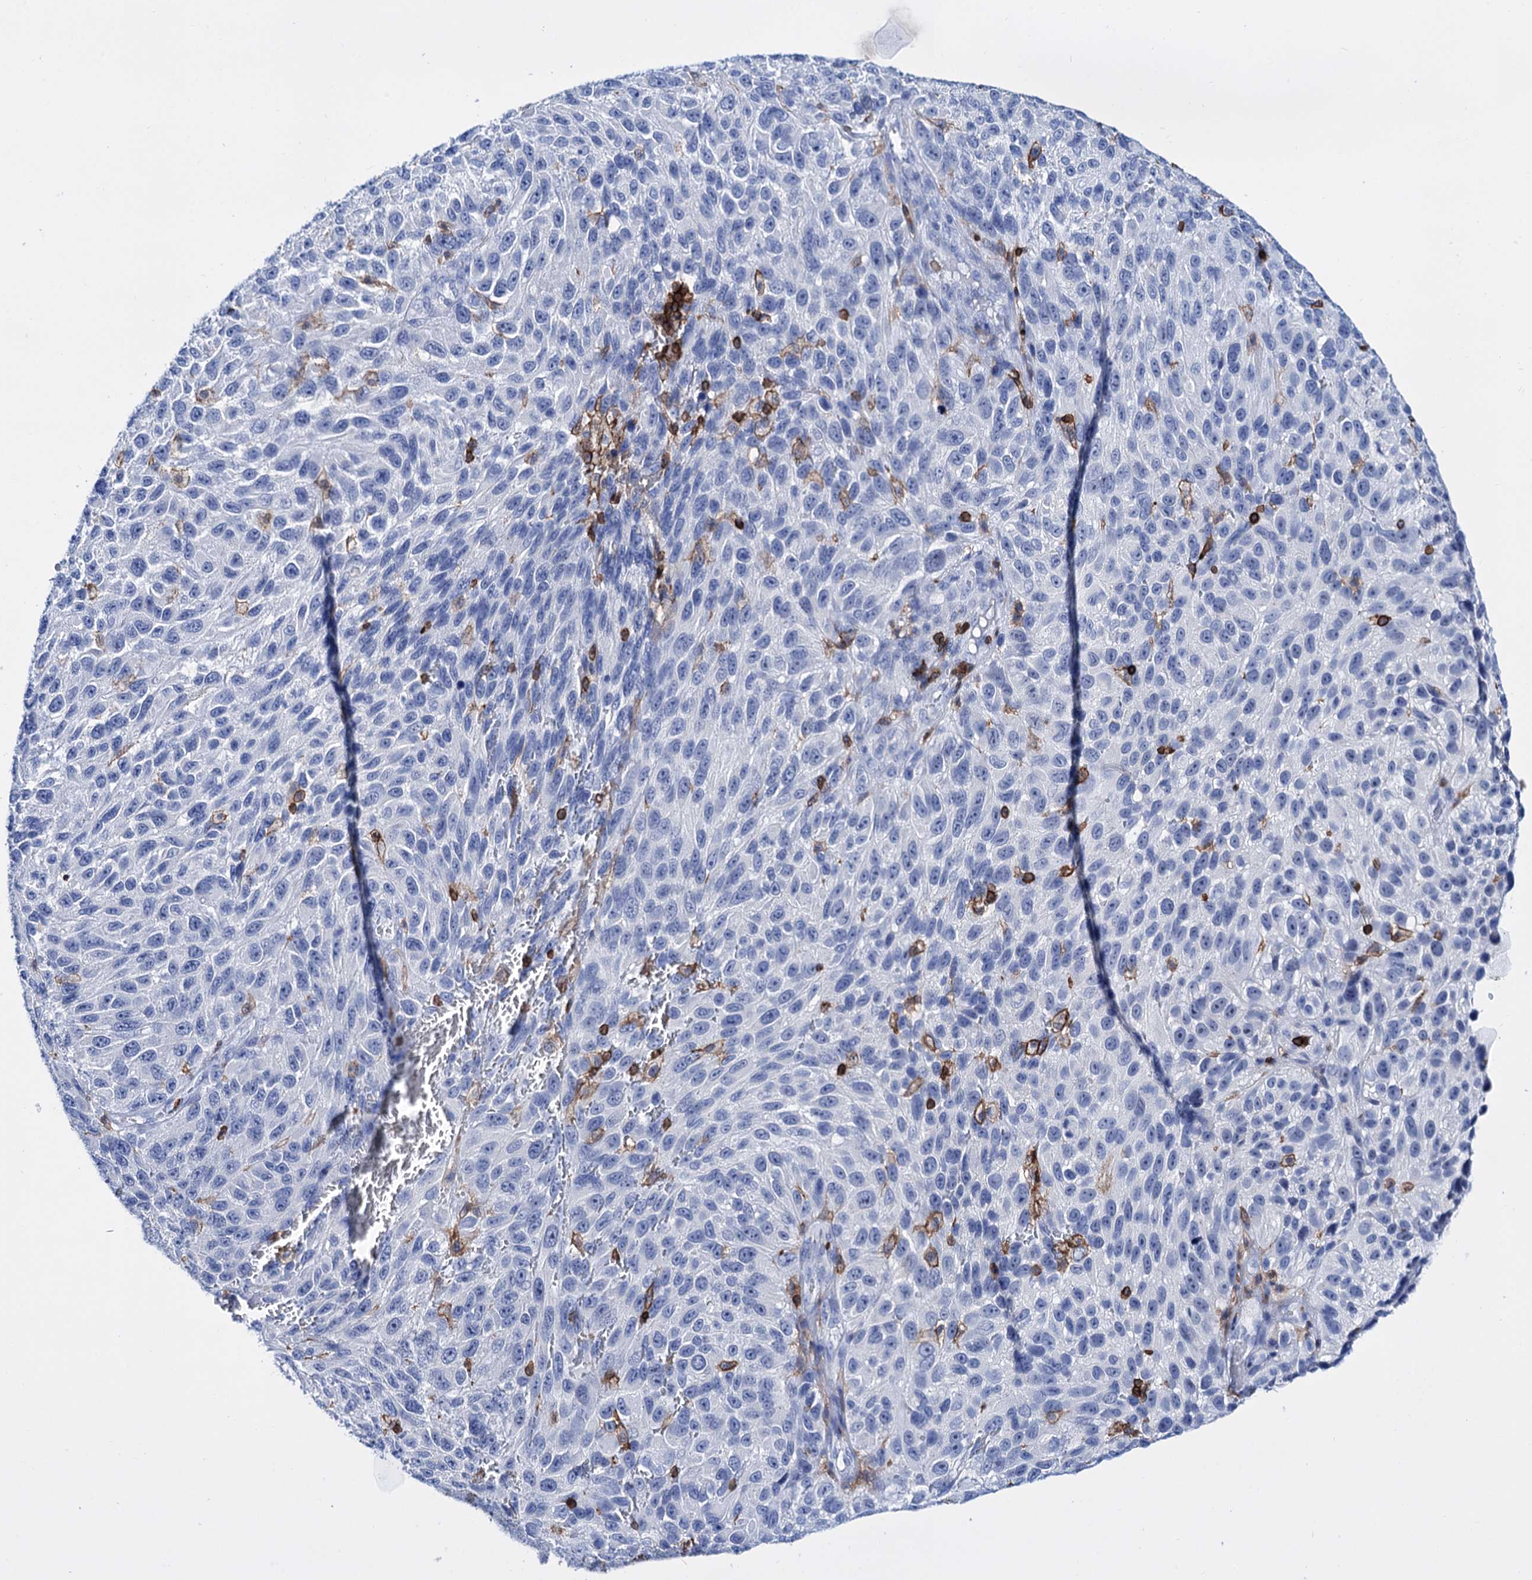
{"staining": {"intensity": "negative", "quantity": "none", "location": "none"}, "tissue": "melanoma", "cell_type": "Tumor cells", "image_type": "cancer", "snomed": [{"axis": "morphology", "description": "Normal tissue, NOS"}, {"axis": "morphology", "description": "Malignant melanoma, NOS"}, {"axis": "topography", "description": "Skin"}], "caption": "A high-resolution micrograph shows IHC staining of malignant melanoma, which exhibits no significant staining in tumor cells. The staining was performed using DAB to visualize the protein expression in brown, while the nuclei were stained in blue with hematoxylin (Magnification: 20x).", "gene": "DEF6", "patient": {"sex": "female", "age": 96}}